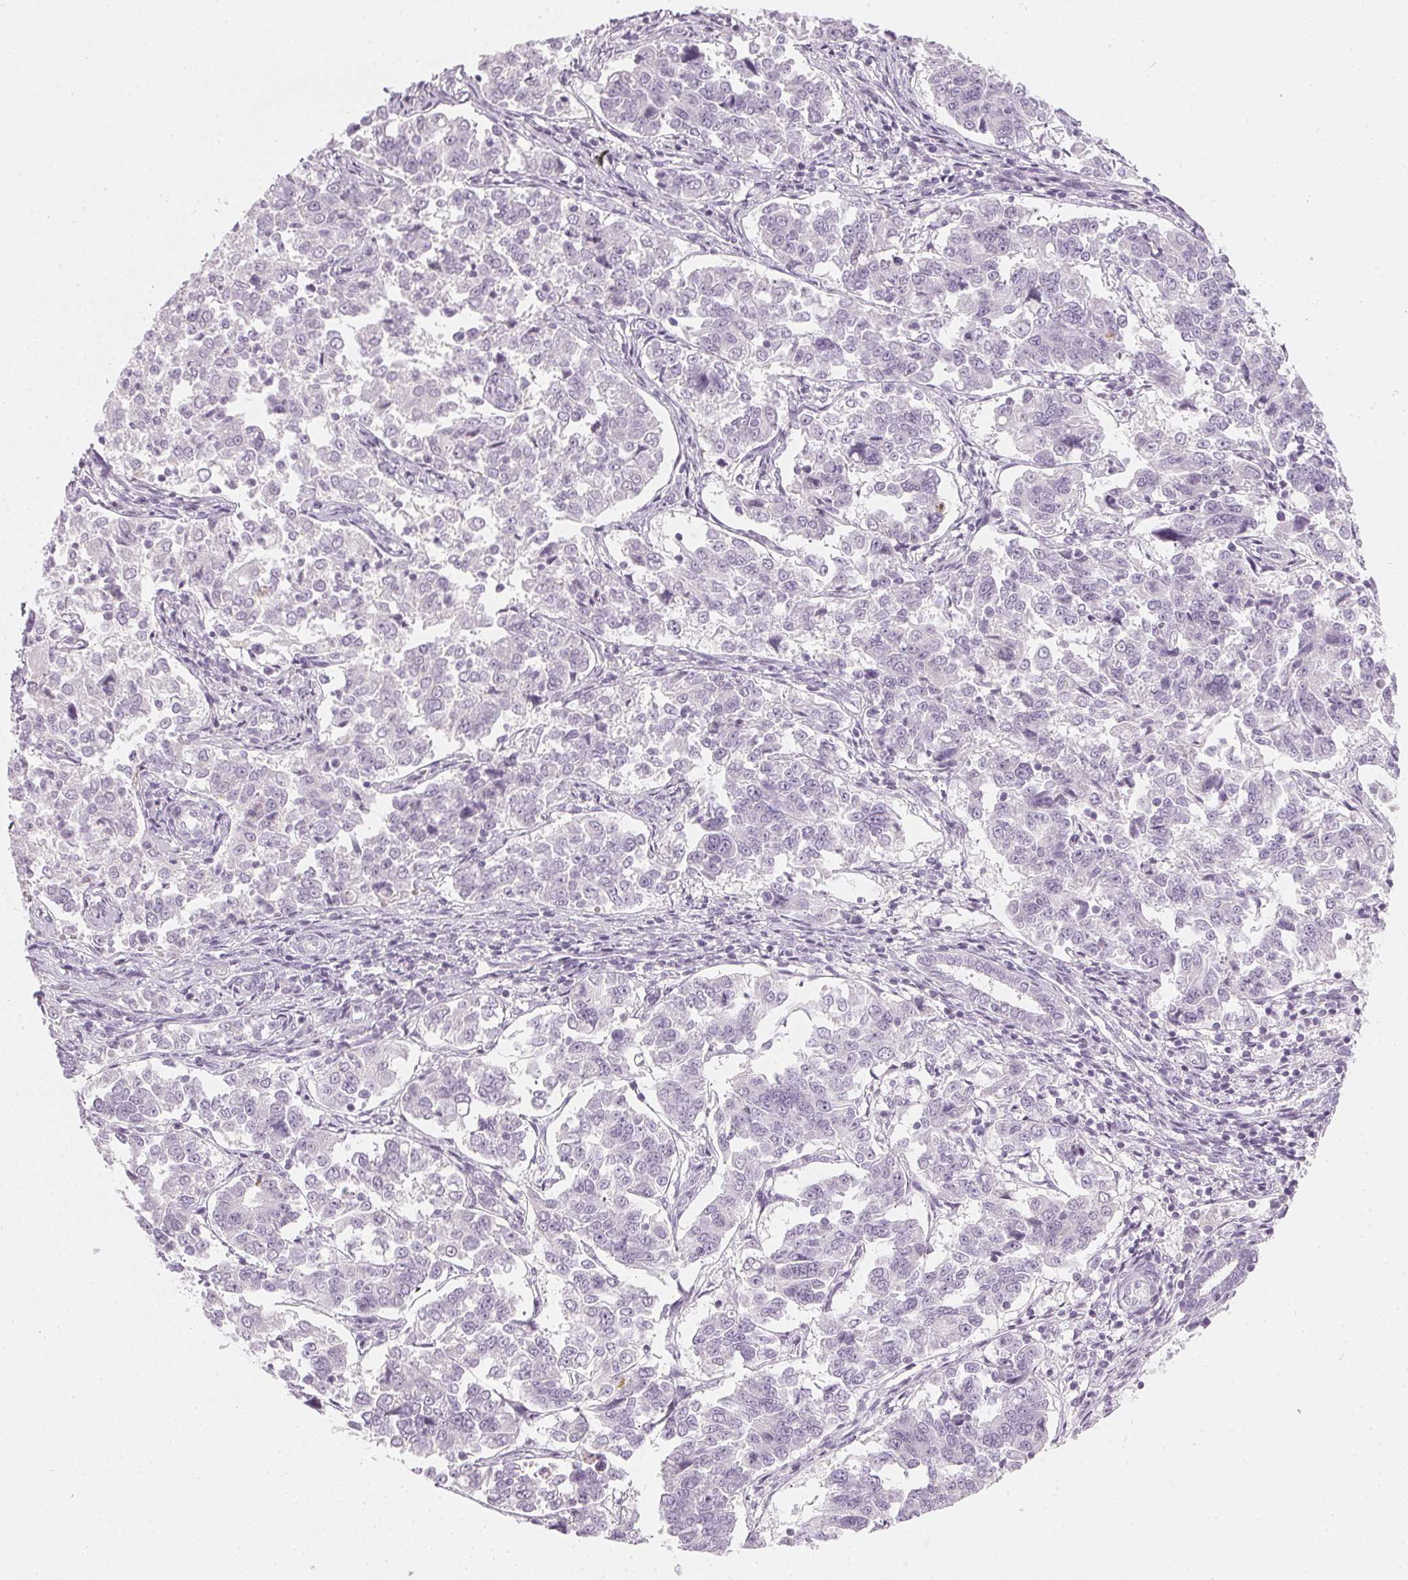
{"staining": {"intensity": "negative", "quantity": "none", "location": "none"}, "tissue": "endometrial cancer", "cell_type": "Tumor cells", "image_type": "cancer", "snomed": [{"axis": "morphology", "description": "Adenocarcinoma, NOS"}, {"axis": "topography", "description": "Endometrium"}], "caption": "This is an immunohistochemistry (IHC) histopathology image of adenocarcinoma (endometrial). There is no staining in tumor cells.", "gene": "CHST4", "patient": {"sex": "female", "age": 43}}